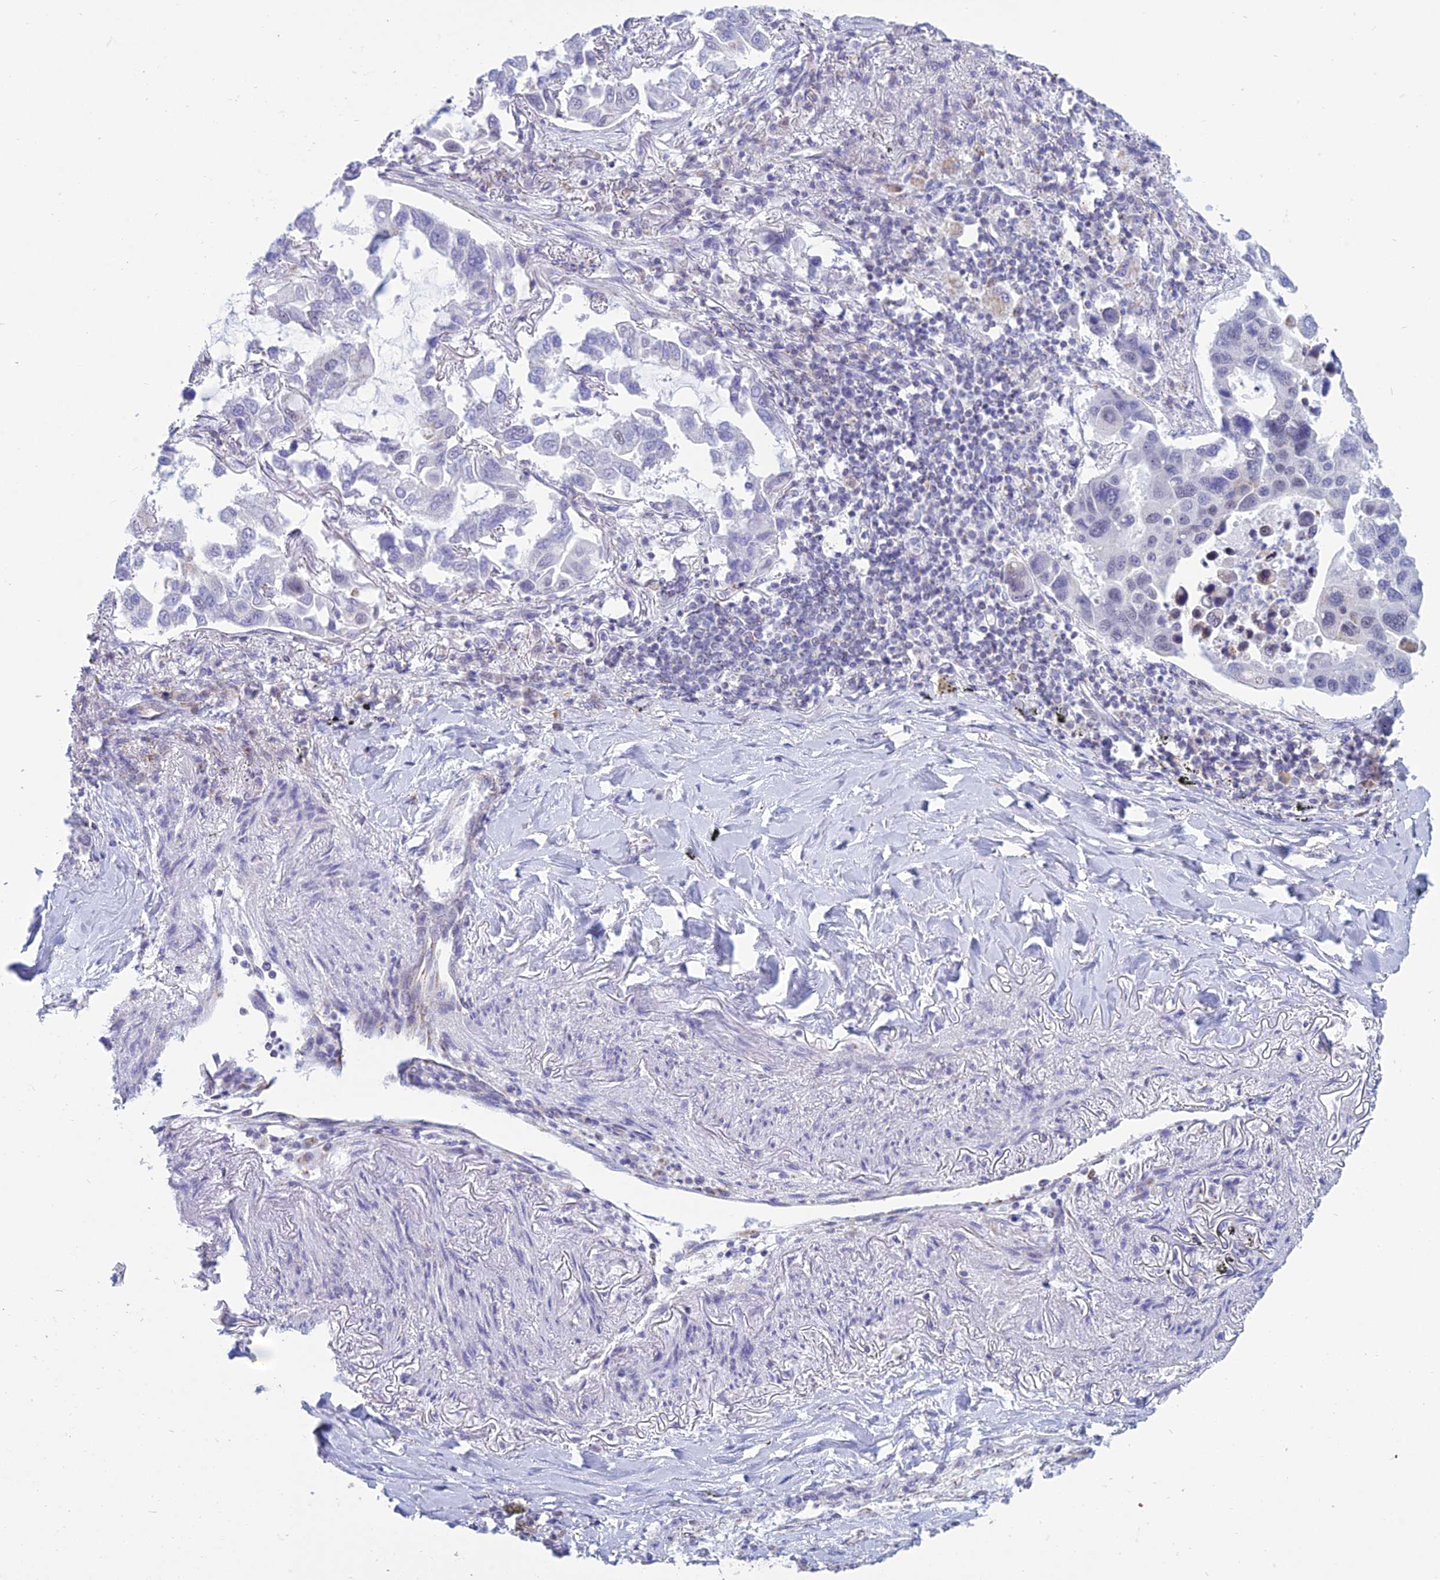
{"staining": {"intensity": "negative", "quantity": "none", "location": "none"}, "tissue": "lung cancer", "cell_type": "Tumor cells", "image_type": "cancer", "snomed": [{"axis": "morphology", "description": "Adenocarcinoma, NOS"}, {"axis": "topography", "description": "Lung"}], "caption": "Protein analysis of lung cancer (adenocarcinoma) demonstrates no significant positivity in tumor cells.", "gene": "KLF14", "patient": {"sex": "male", "age": 64}}